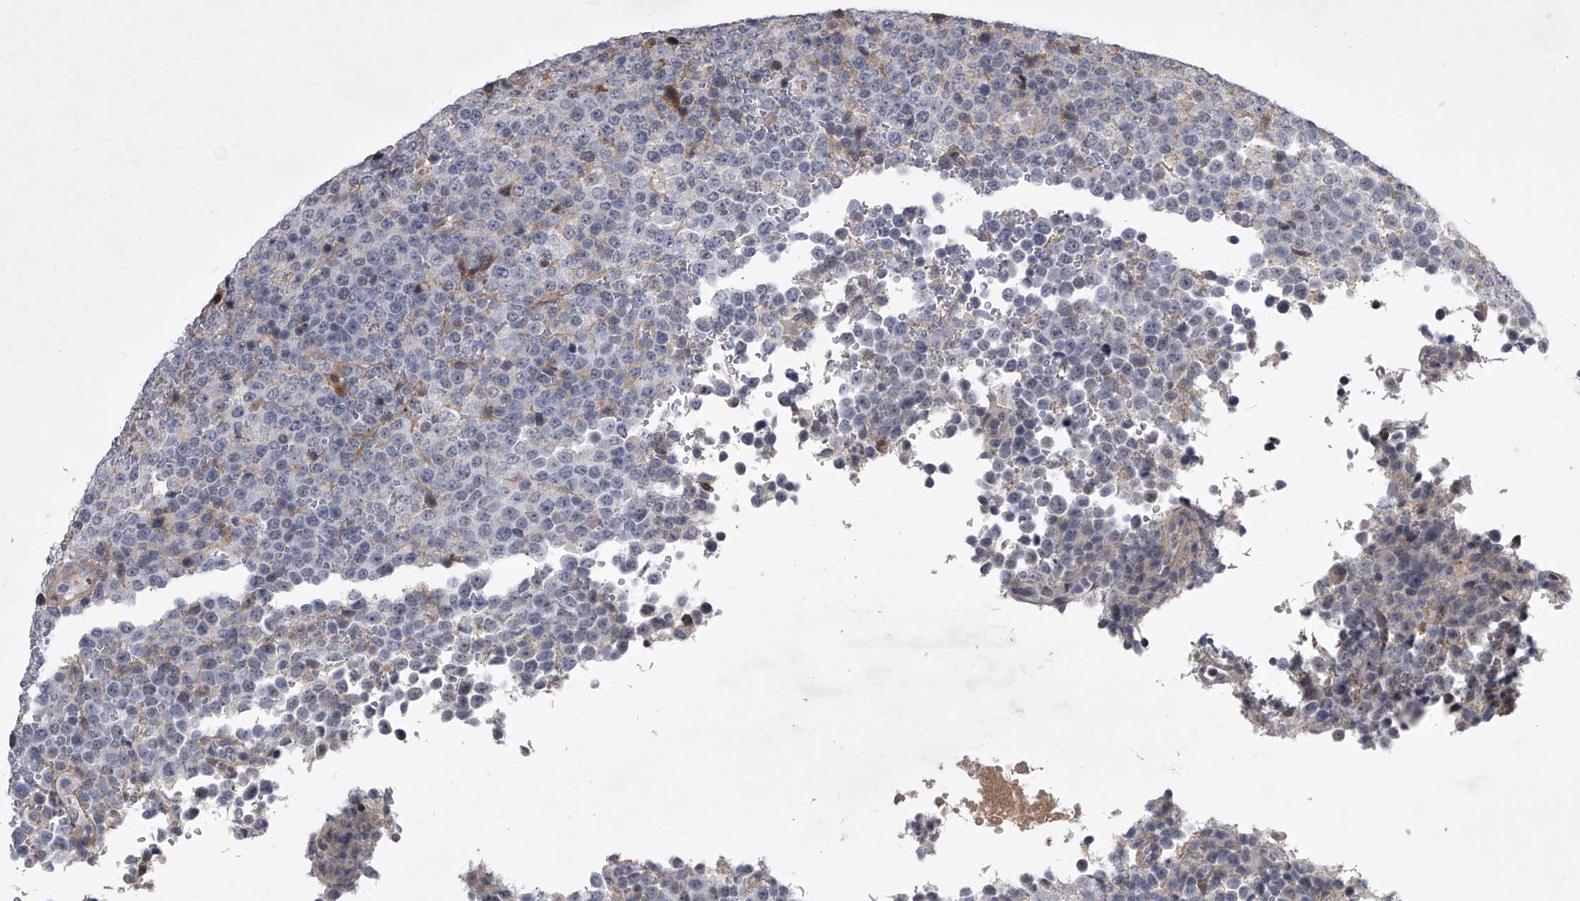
{"staining": {"intensity": "negative", "quantity": "none", "location": "none"}, "tissue": "lymphoma", "cell_type": "Tumor cells", "image_type": "cancer", "snomed": [{"axis": "morphology", "description": "Malignant lymphoma, non-Hodgkin's type, High grade"}, {"axis": "topography", "description": "Lymph node"}], "caption": "The image exhibits no significant expression in tumor cells of high-grade malignant lymphoma, non-Hodgkin's type.", "gene": "ZNF76", "patient": {"sex": "male", "age": 13}}